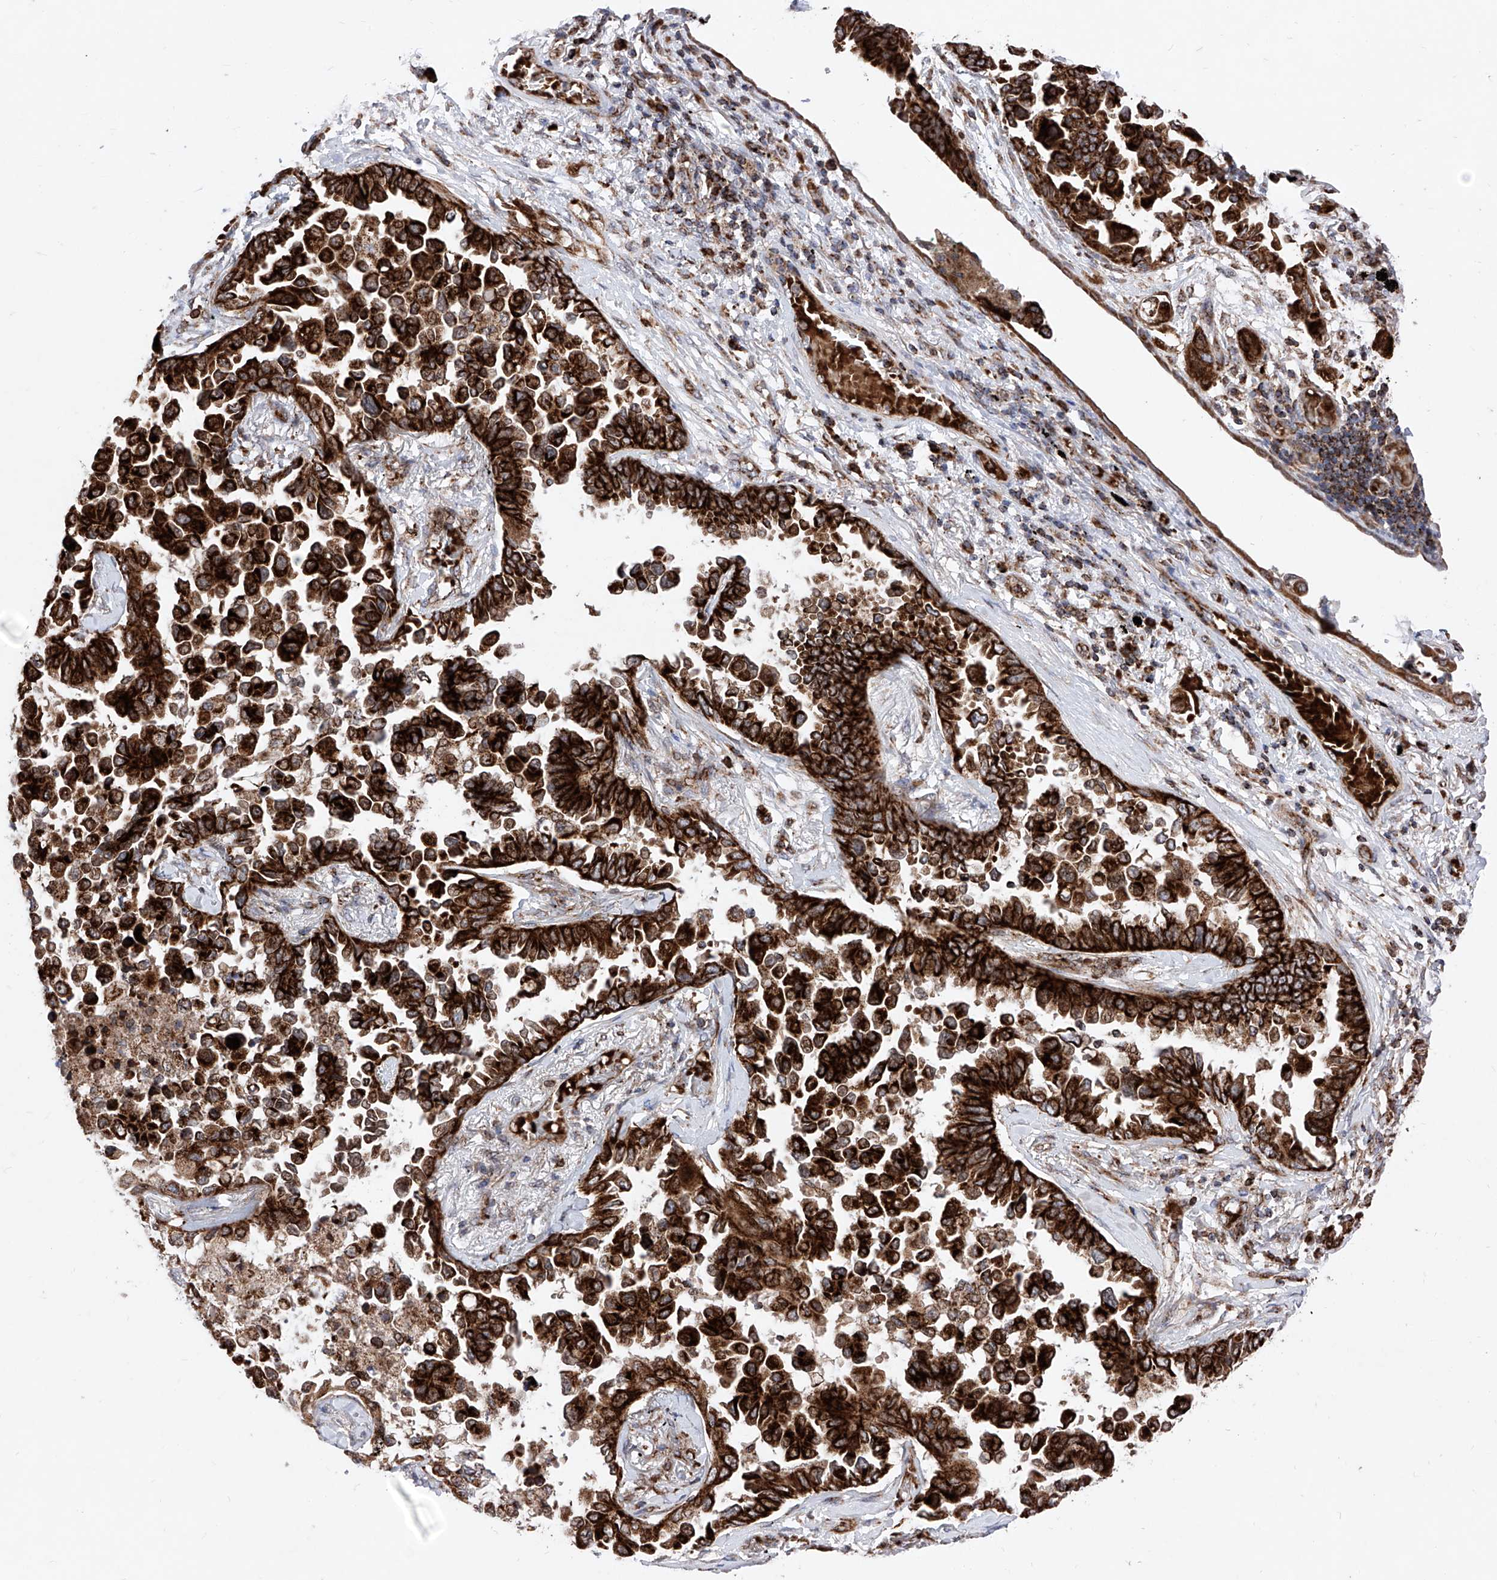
{"staining": {"intensity": "strong", "quantity": ">75%", "location": "cytoplasmic/membranous"}, "tissue": "lung cancer", "cell_type": "Tumor cells", "image_type": "cancer", "snomed": [{"axis": "morphology", "description": "Adenocarcinoma, NOS"}, {"axis": "topography", "description": "Lung"}], "caption": "Protein staining by immunohistochemistry reveals strong cytoplasmic/membranous expression in approximately >75% of tumor cells in lung cancer. (DAB (3,3'-diaminobenzidine) IHC with brightfield microscopy, high magnification).", "gene": "SEMA6A", "patient": {"sex": "female", "age": 67}}